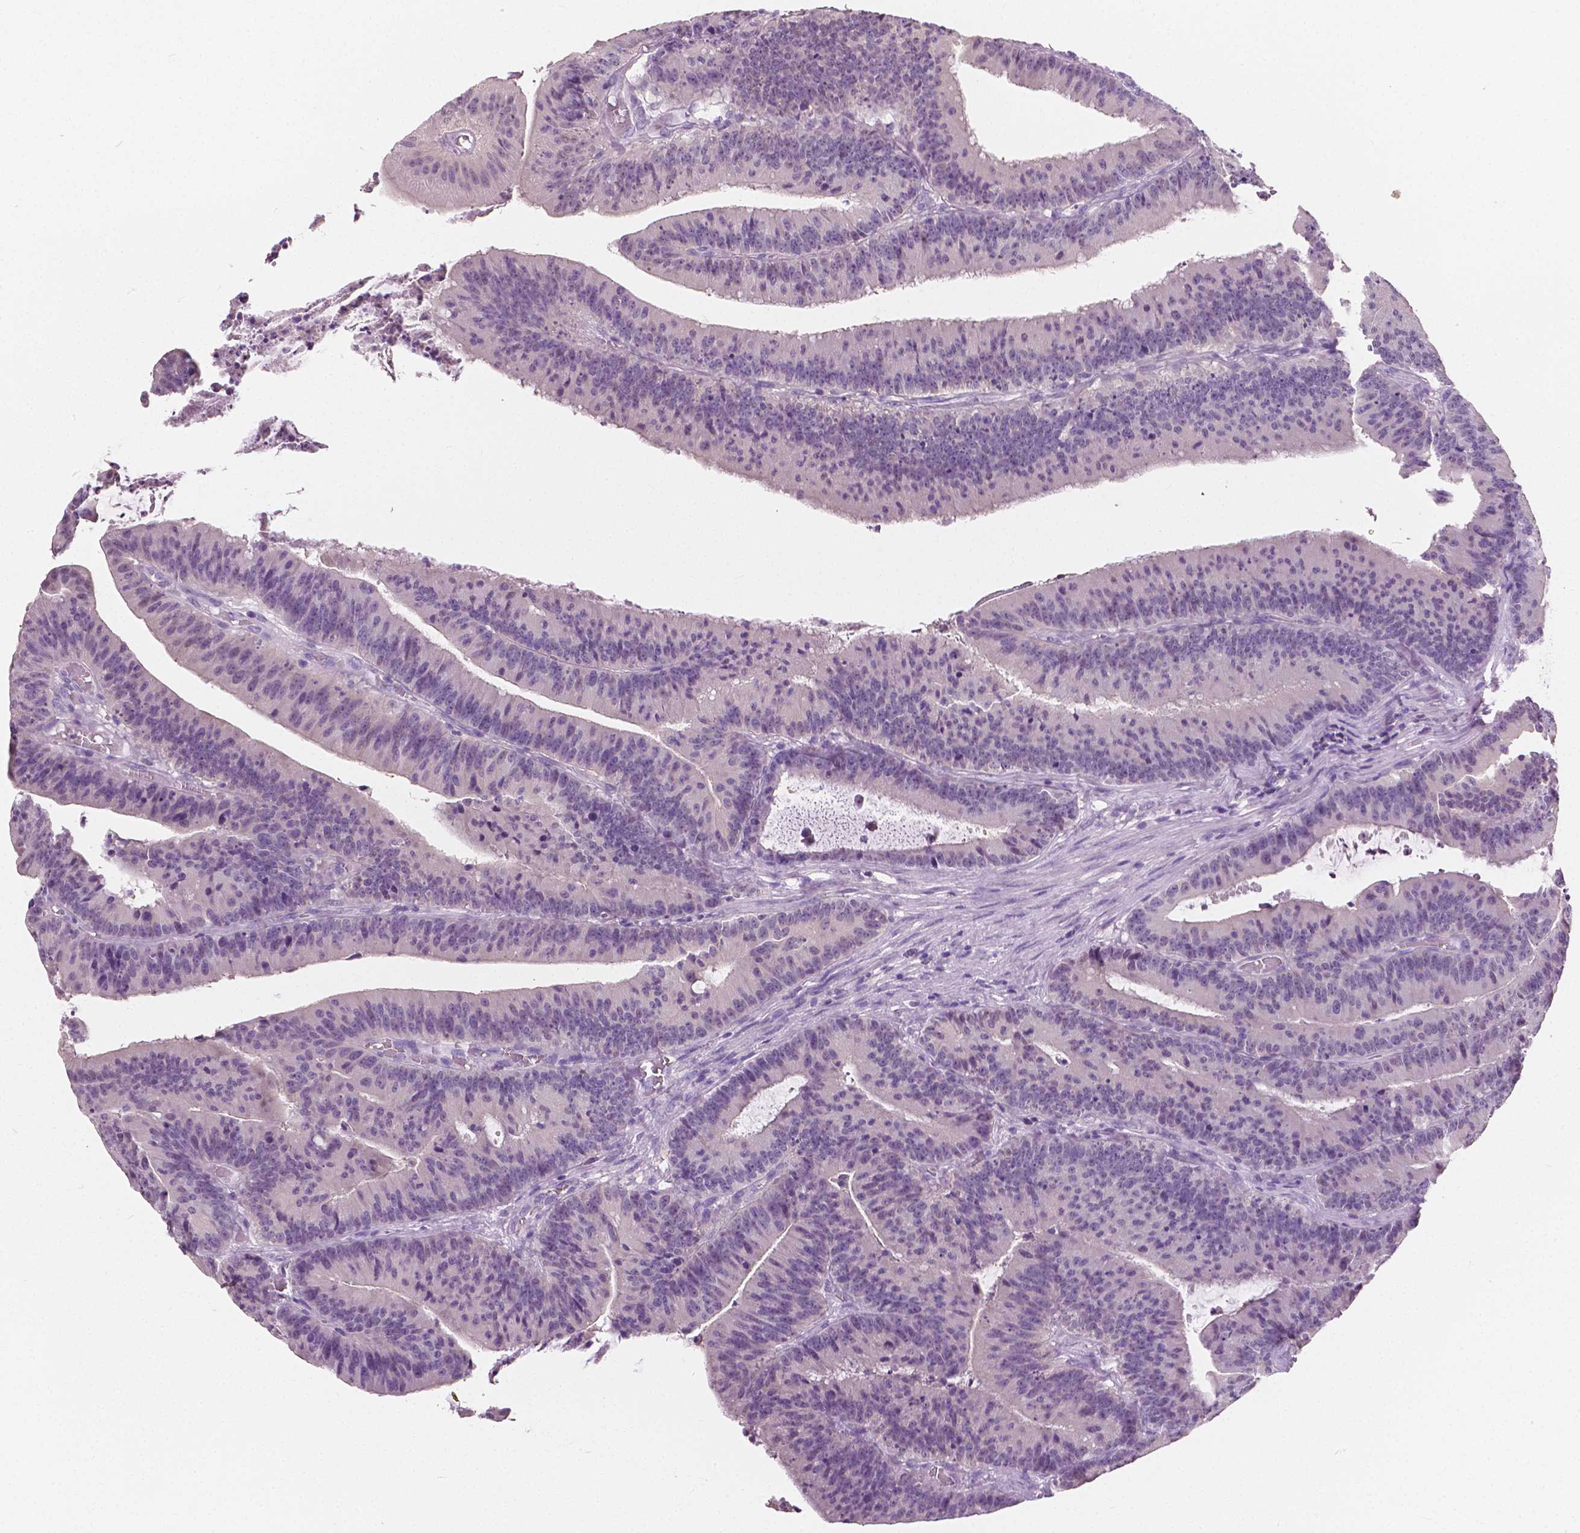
{"staining": {"intensity": "negative", "quantity": "none", "location": "none"}, "tissue": "colorectal cancer", "cell_type": "Tumor cells", "image_type": "cancer", "snomed": [{"axis": "morphology", "description": "Adenocarcinoma, NOS"}, {"axis": "topography", "description": "Colon"}], "caption": "Tumor cells show no significant protein staining in colorectal adenocarcinoma.", "gene": "TKFC", "patient": {"sex": "female", "age": 78}}